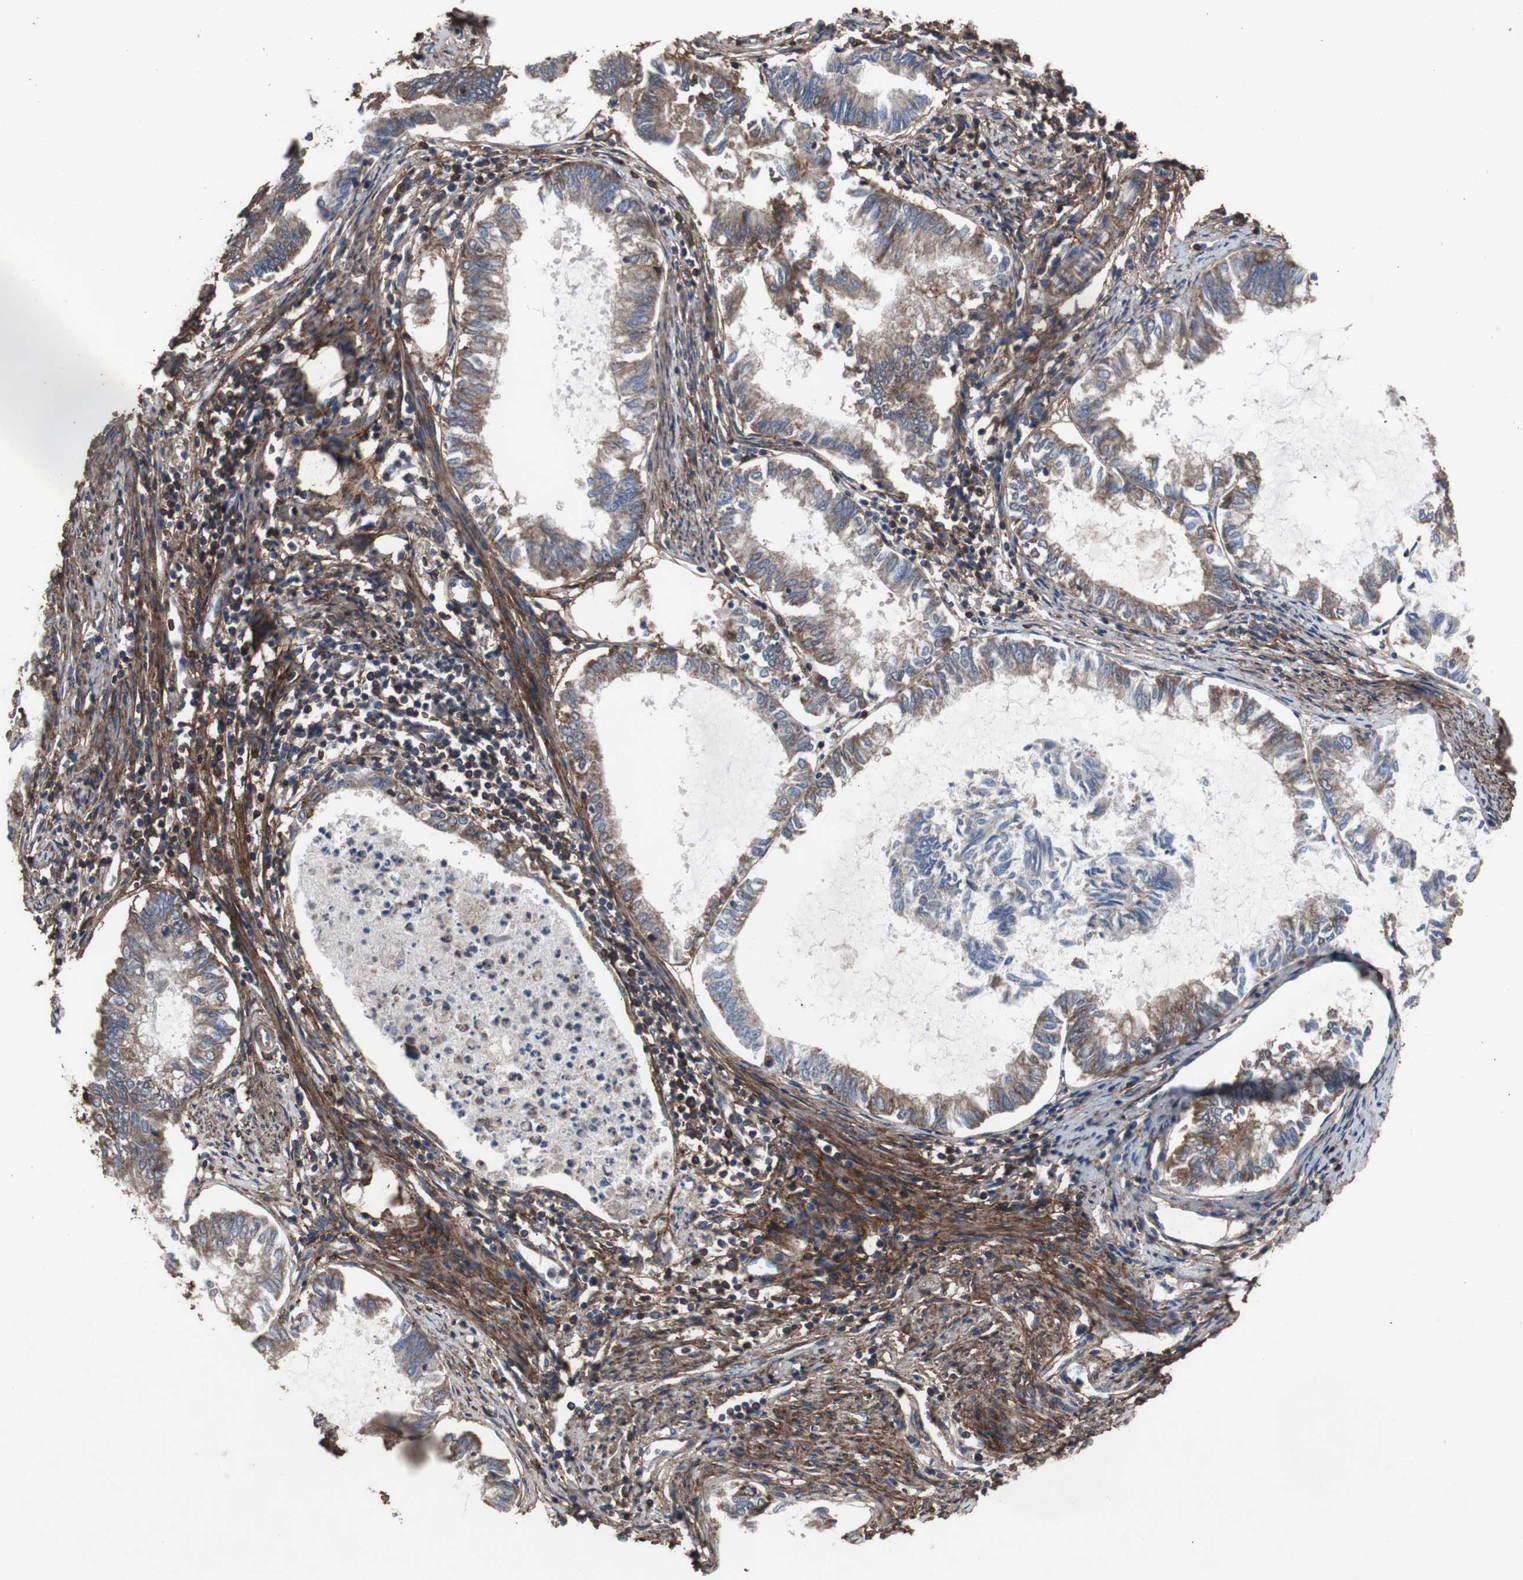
{"staining": {"intensity": "moderate", "quantity": ">75%", "location": "cytoplasmic/membranous"}, "tissue": "endometrial cancer", "cell_type": "Tumor cells", "image_type": "cancer", "snomed": [{"axis": "morphology", "description": "Adenocarcinoma, NOS"}, {"axis": "topography", "description": "Endometrium"}], "caption": "This is an image of IHC staining of endometrial cancer (adenocarcinoma), which shows moderate expression in the cytoplasmic/membranous of tumor cells.", "gene": "COL6A2", "patient": {"sex": "female", "age": 86}}